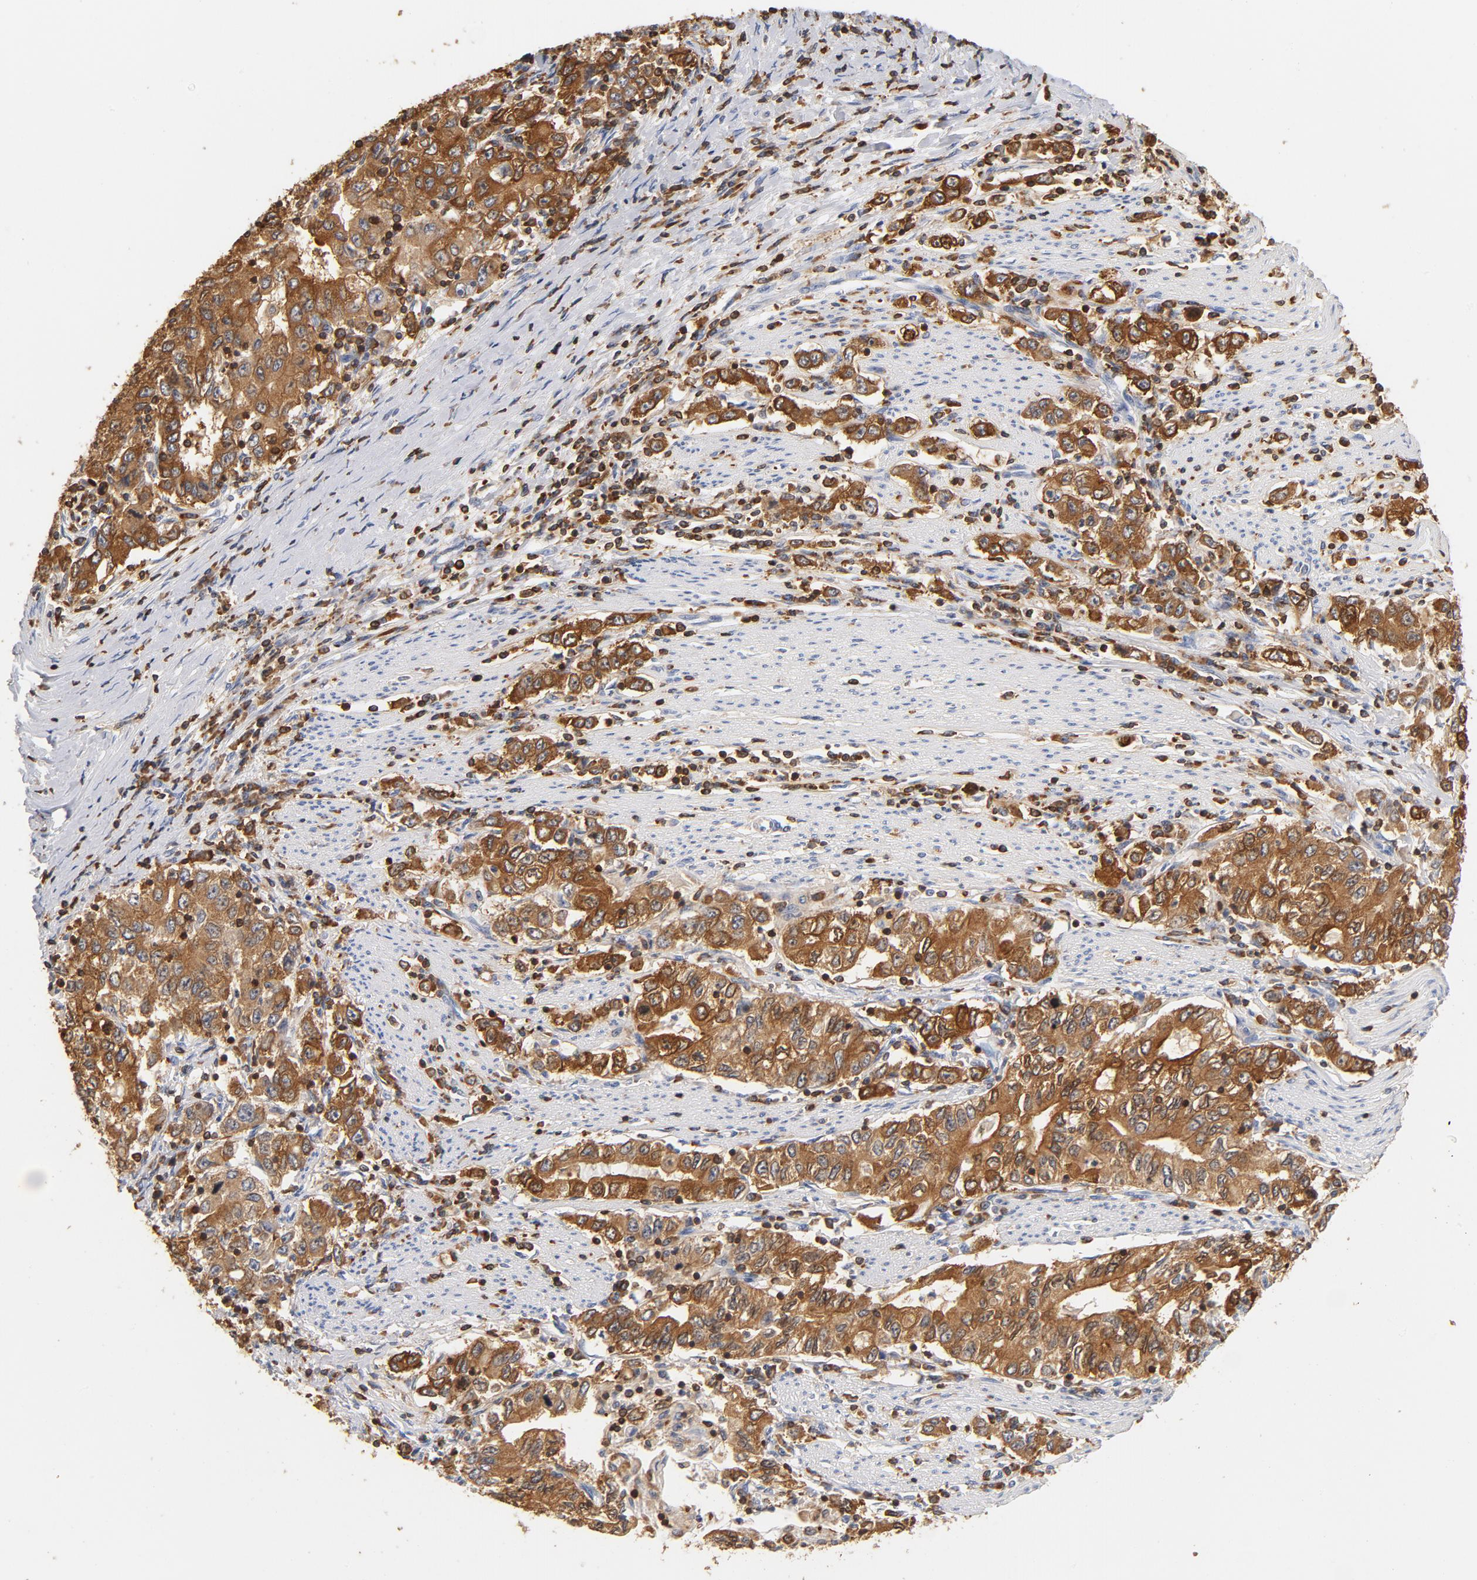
{"staining": {"intensity": "strong", "quantity": ">75%", "location": "cytoplasmic/membranous"}, "tissue": "stomach cancer", "cell_type": "Tumor cells", "image_type": "cancer", "snomed": [{"axis": "morphology", "description": "Adenocarcinoma, NOS"}, {"axis": "topography", "description": "Stomach, lower"}], "caption": "The photomicrograph displays staining of adenocarcinoma (stomach), revealing strong cytoplasmic/membranous protein staining (brown color) within tumor cells.", "gene": "EZR", "patient": {"sex": "female", "age": 72}}